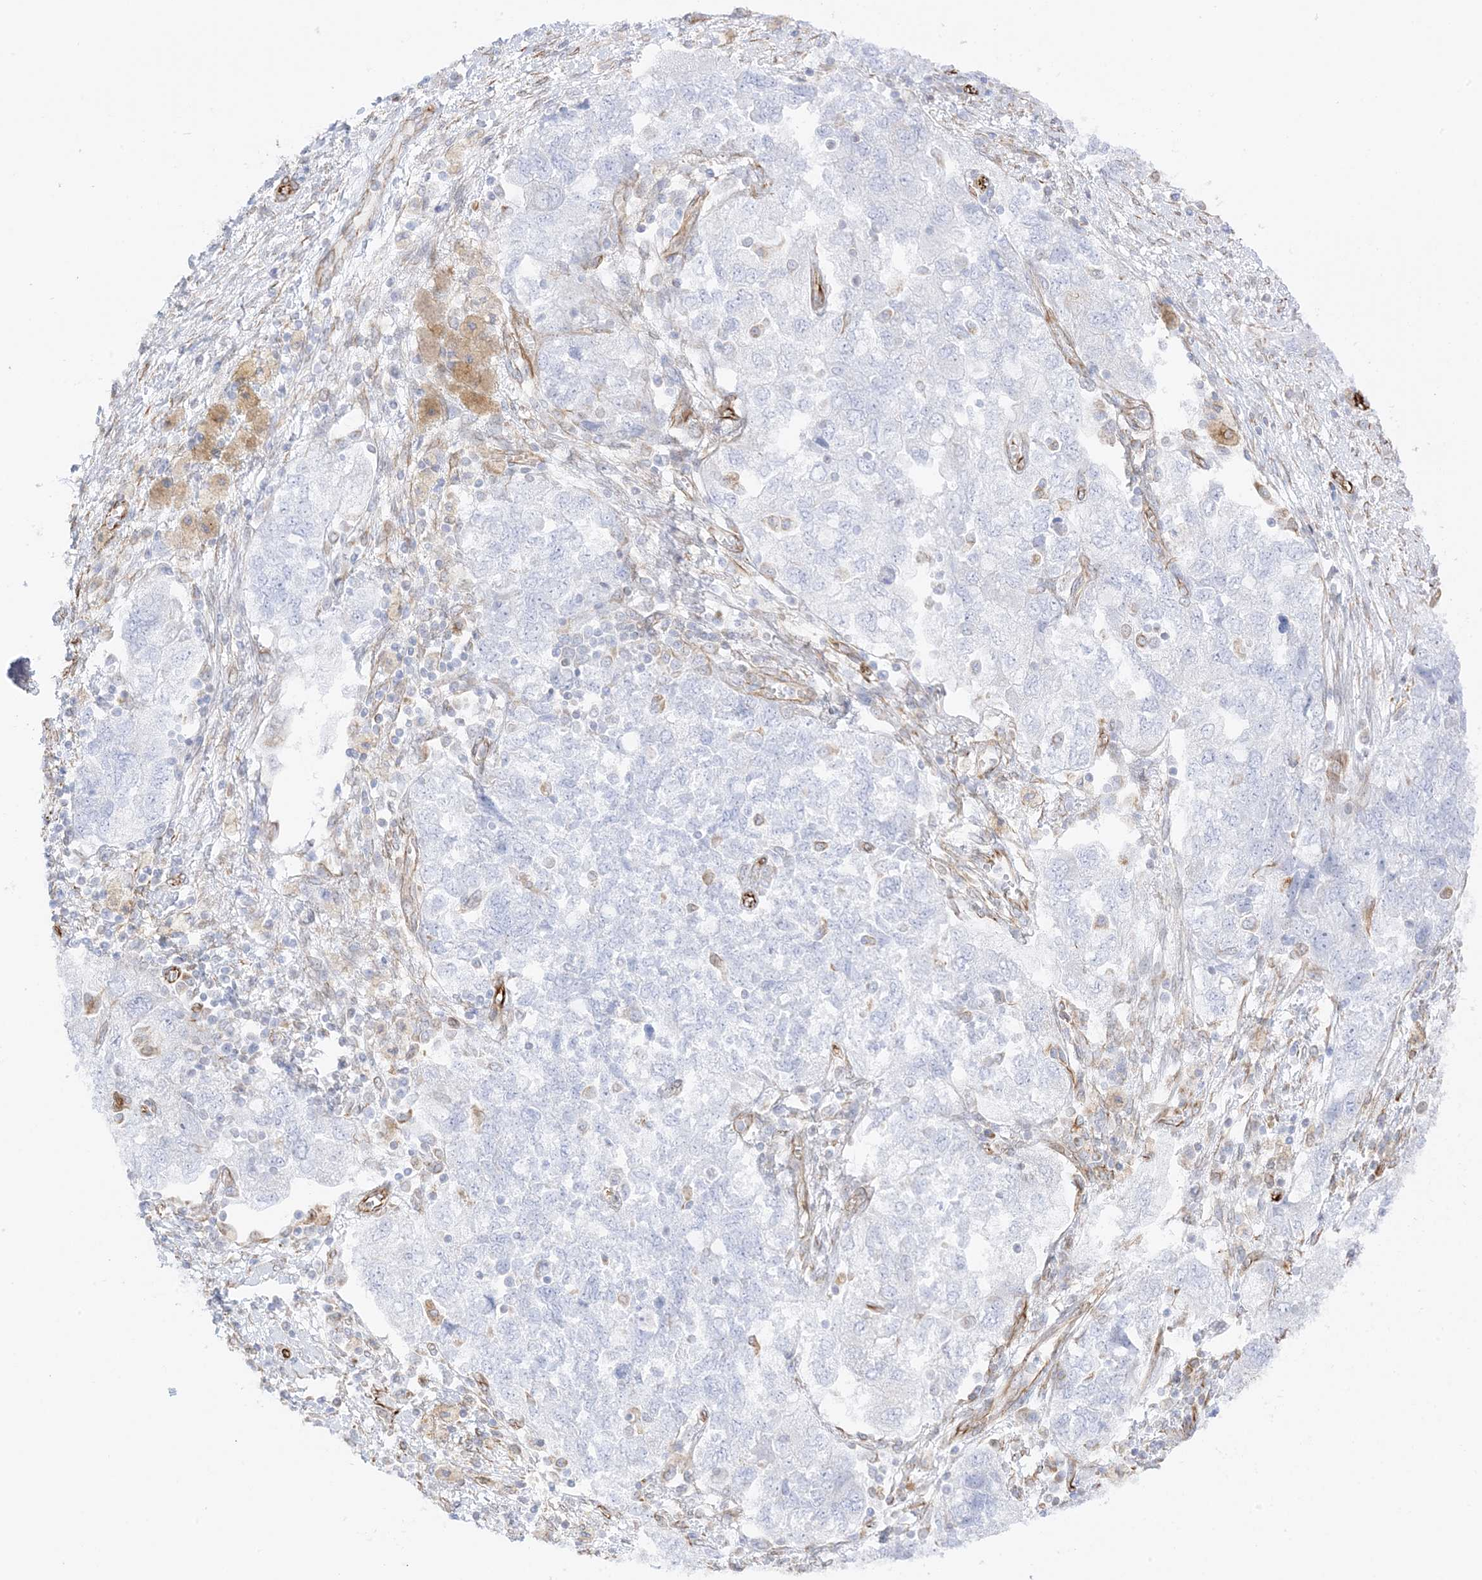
{"staining": {"intensity": "negative", "quantity": "none", "location": "none"}, "tissue": "ovarian cancer", "cell_type": "Tumor cells", "image_type": "cancer", "snomed": [{"axis": "morphology", "description": "Carcinoma, NOS"}, {"axis": "morphology", "description": "Cystadenocarcinoma, serous, NOS"}, {"axis": "topography", "description": "Ovary"}], "caption": "This is a photomicrograph of immunohistochemistry (IHC) staining of ovarian carcinoma, which shows no expression in tumor cells. Brightfield microscopy of IHC stained with DAB (3,3'-diaminobenzidine) (brown) and hematoxylin (blue), captured at high magnification.", "gene": "PID1", "patient": {"sex": "female", "age": 69}}